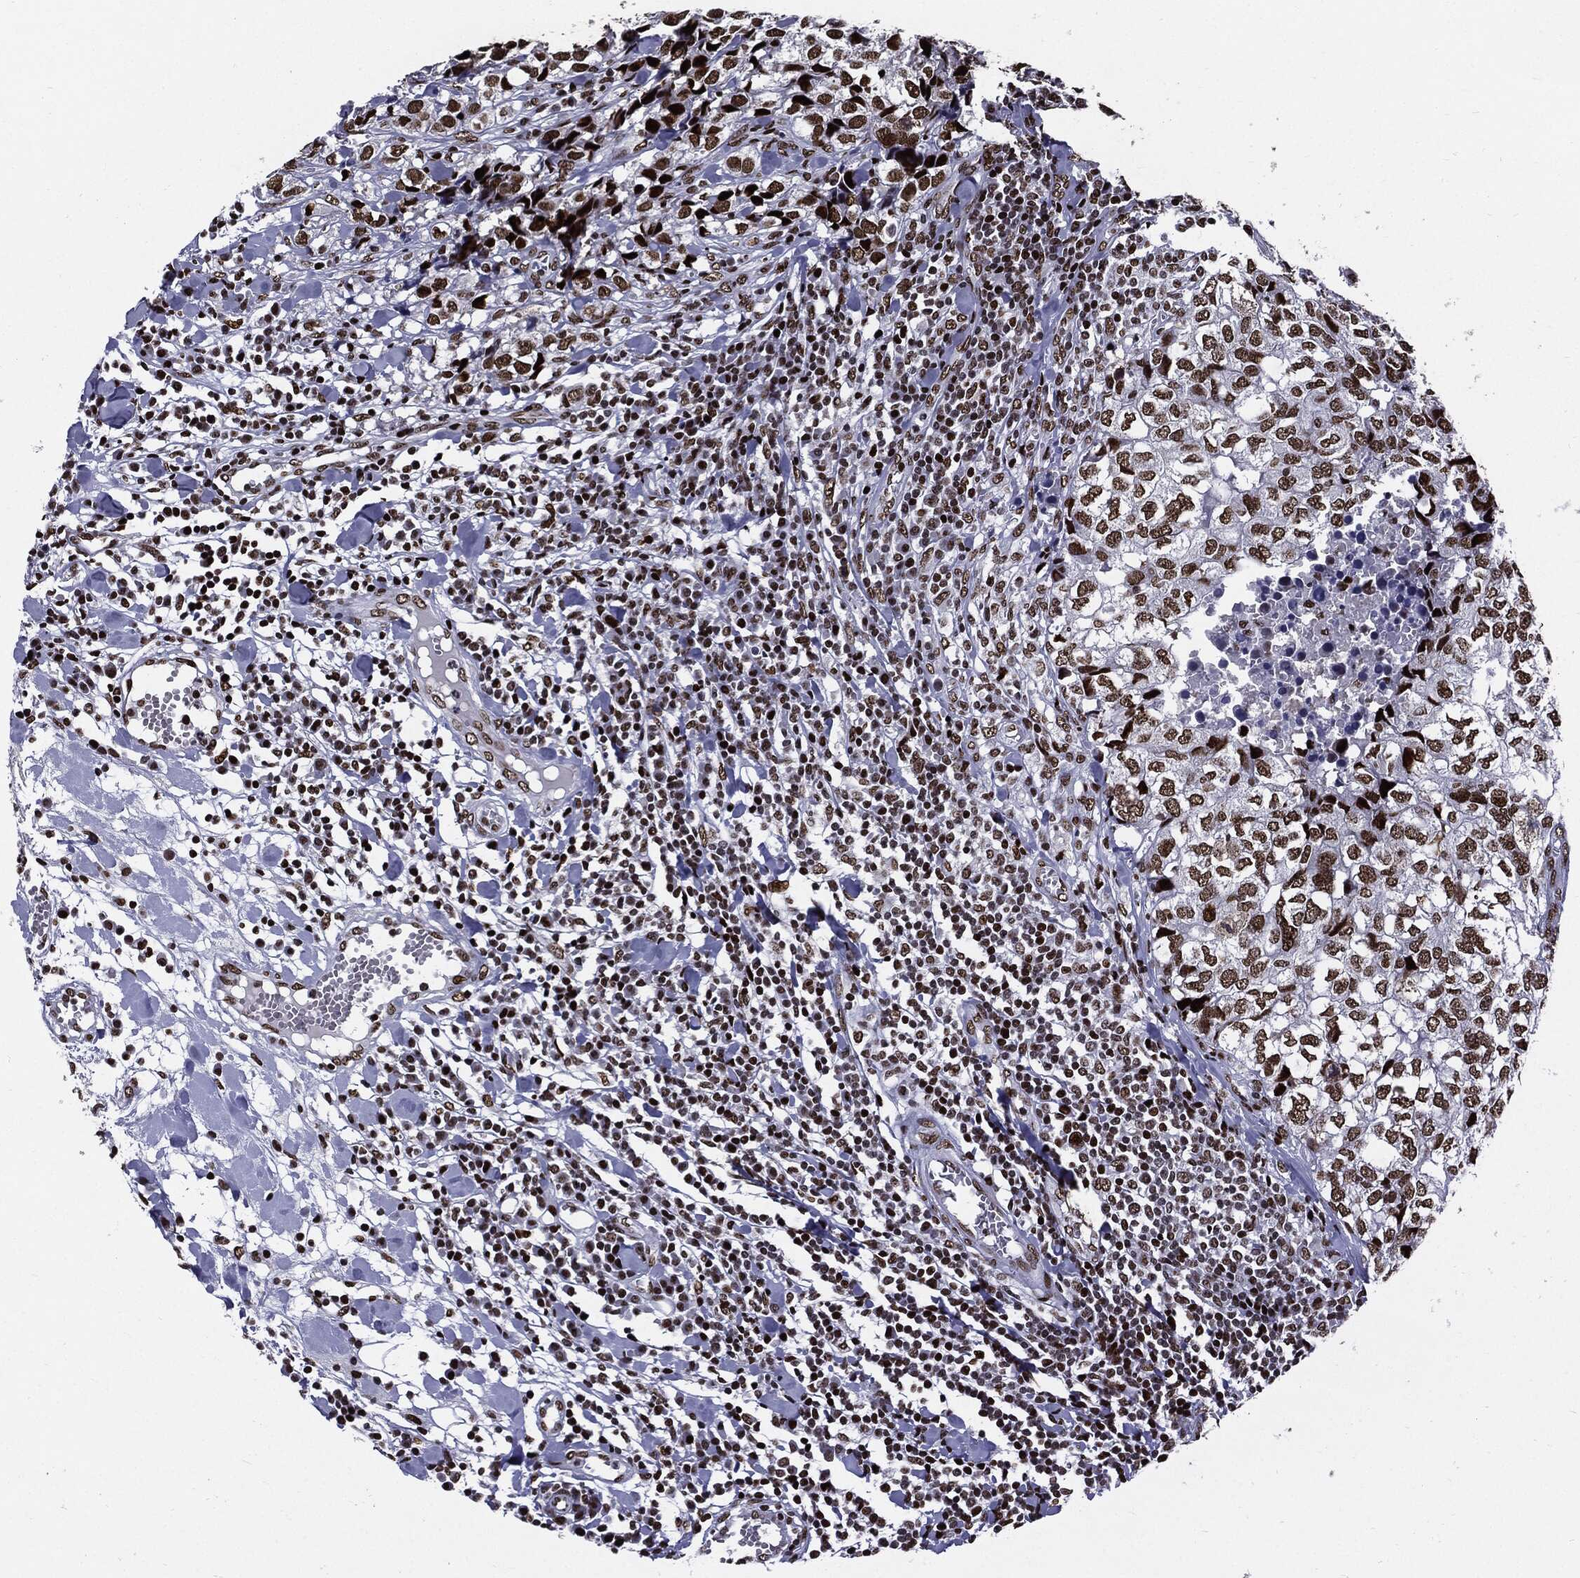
{"staining": {"intensity": "moderate", "quantity": ">75%", "location": "nuclear"}, "tissue": "breast cancer", "cell_type": "Tumor cells", "image_type": "cancer", "snomed": [{"axis": "morphology", "description": "Duct carcinoma"}, {"axis": "topography", "description": "Breast"}], "caption": "IHC histopathology image of neoplastic tissue: human breast cancer stained using immunohistochemistry reveals medium levels of moderate protein expression localized specifically in the nuclear of tumor cells, appearing as a nuclear brown color.", "gene": "ZFP91", "patient": {"sex": "female", "age": 30}}